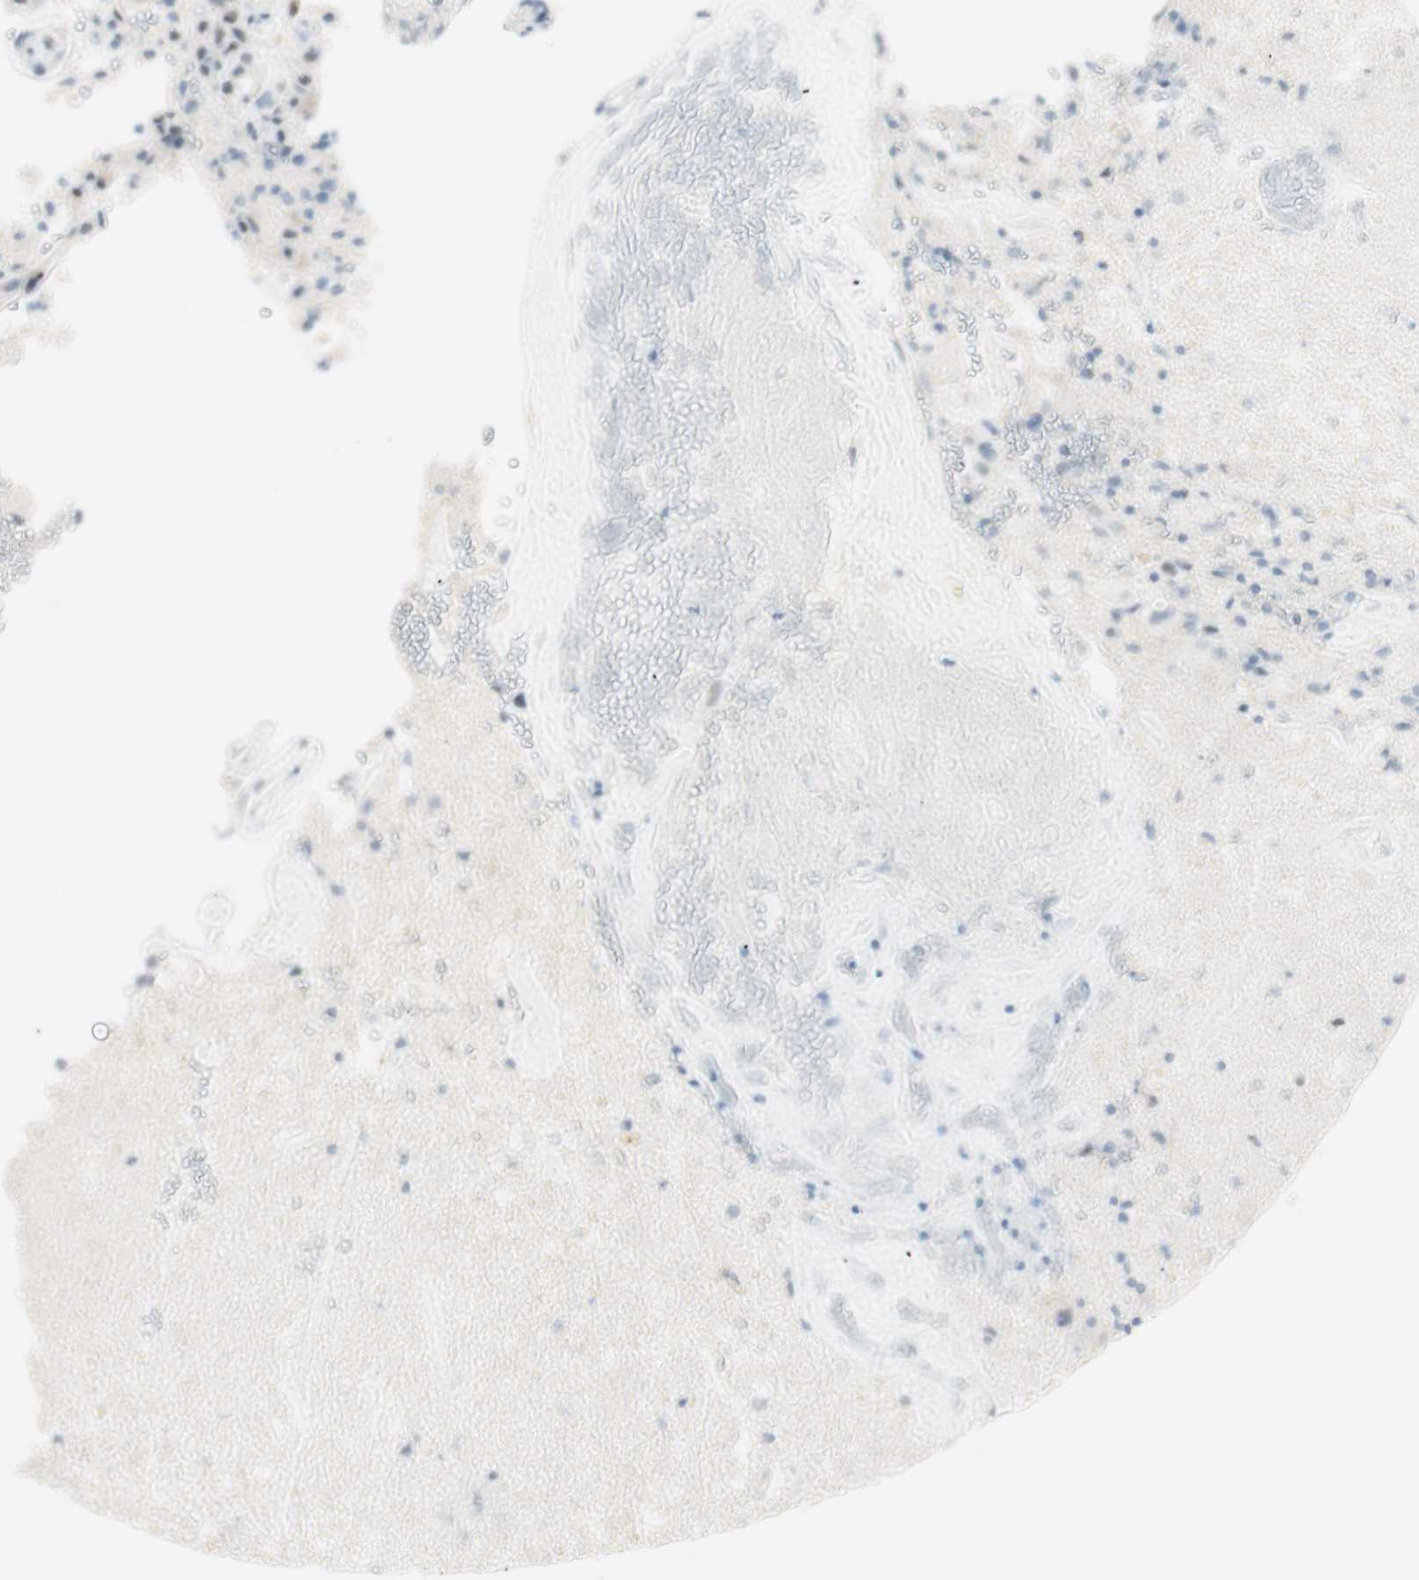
{"staining": {"intensity": "negative", "quantity": "none", "location": "none"}, "tissue": "glioma", "cell_type": "Tumor cells", "image_type": "cancer", "snomed": [{"axis": "morphology", "description": "Glioma, malignant, High grade"}, {"axis": "topography", "description": "Brain"}], "caption": "IHC photomicrograph of human malignant high-grade glioma stained for a protein (brown), which demonstrates no staining in tumor cells.", "gene": "HOXB13", "patient": {"sex": "male", "age": 71}}